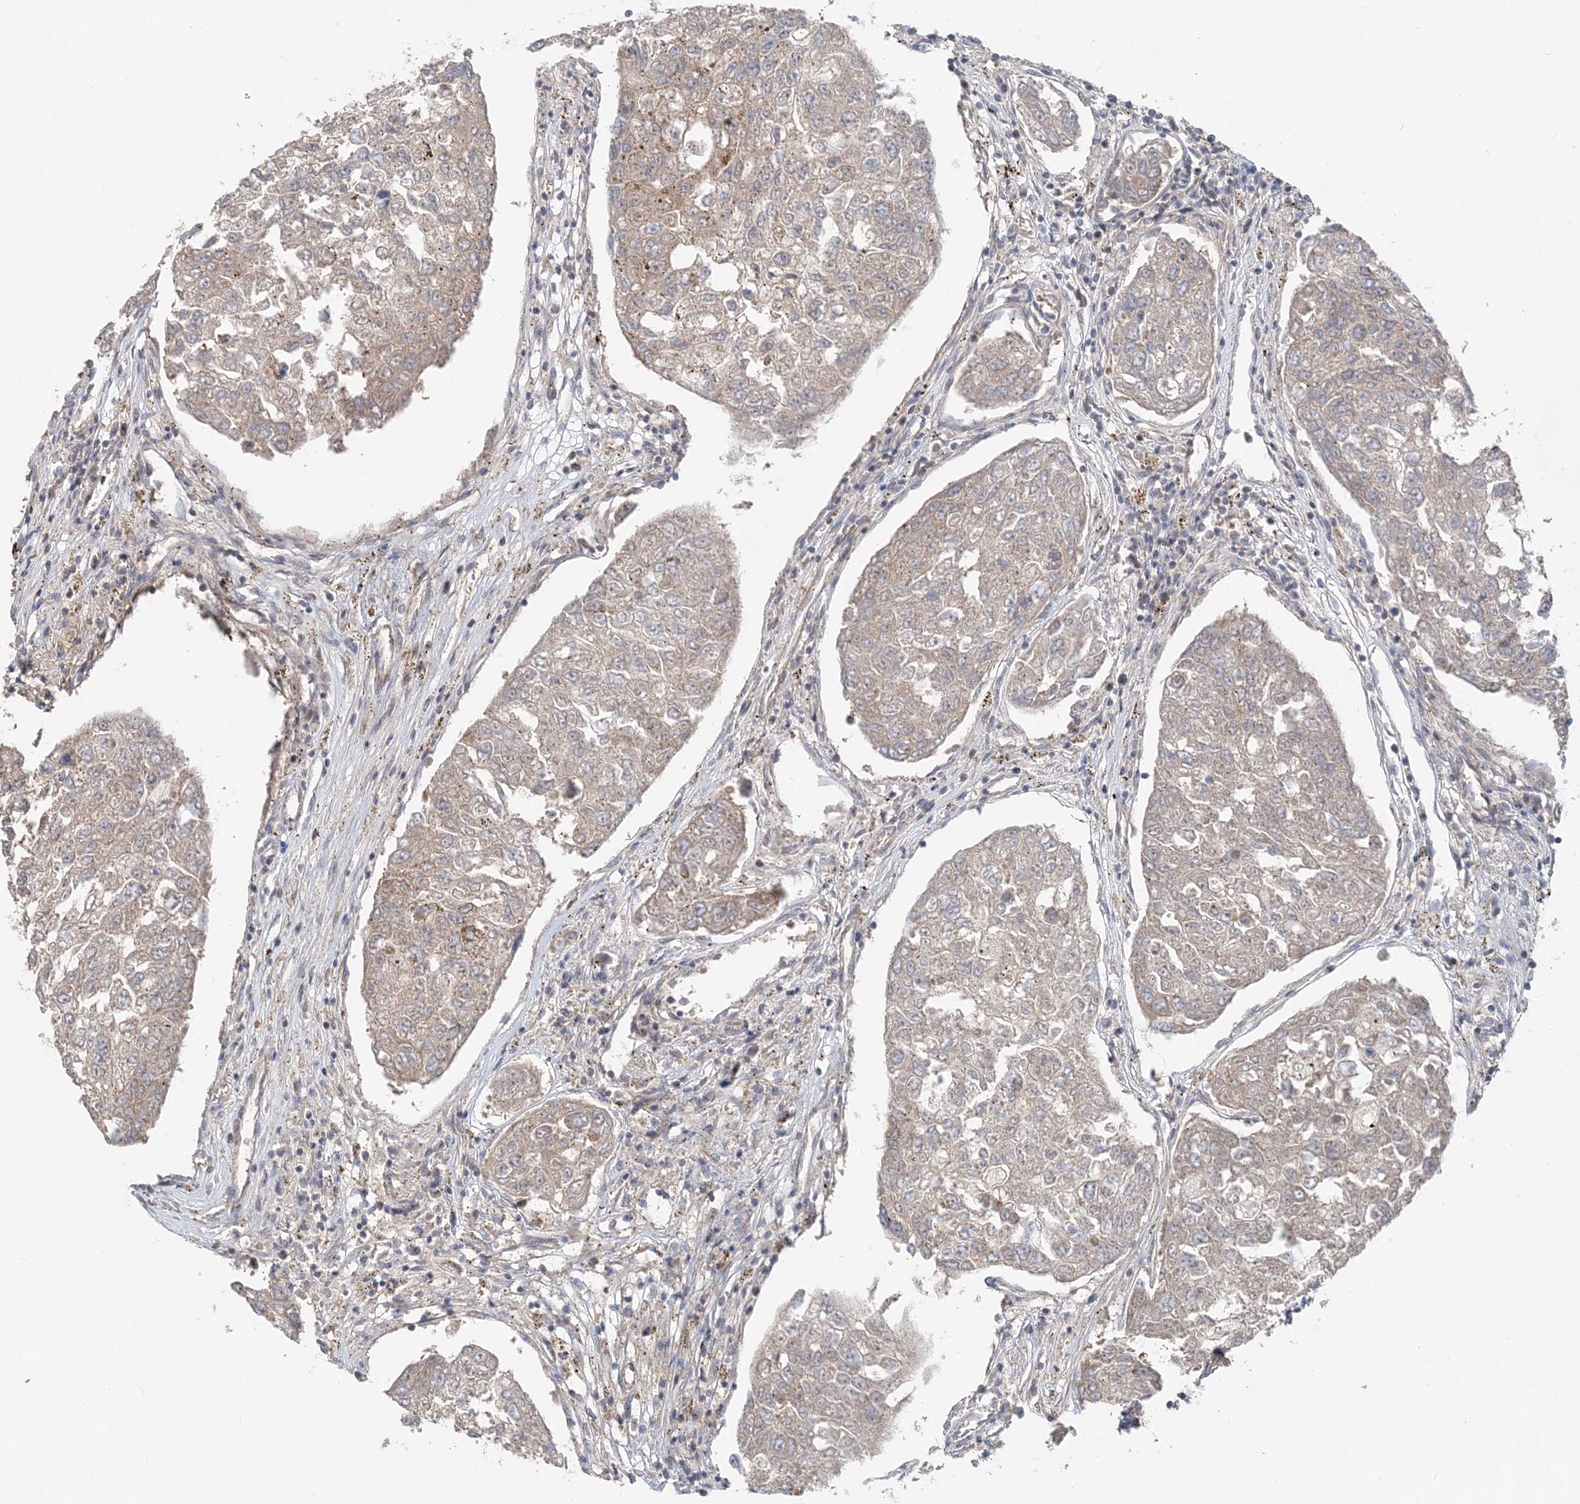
{"staining": {"intensity": "negative", "quantity": "none", "location": "none"}, "tissue": "urothelial cancer", "cell_type": "Tumor cells", "image_type": "cancer", "snomed": [{"axis": "morphology", "description": "Urothelial carcinoma, High grade"}, {"axis": "topography", "description": "Lymph node"}, {"axis": "topography", "description": "Urinary bladder"}], "caption": "DAB immunohistochemical staining of human urothelial carcinoma (high-grade) shows no significant expression in tumor cells.", "gene": "GEMIN5", "patient": {"sex": "male", "age": 51}}